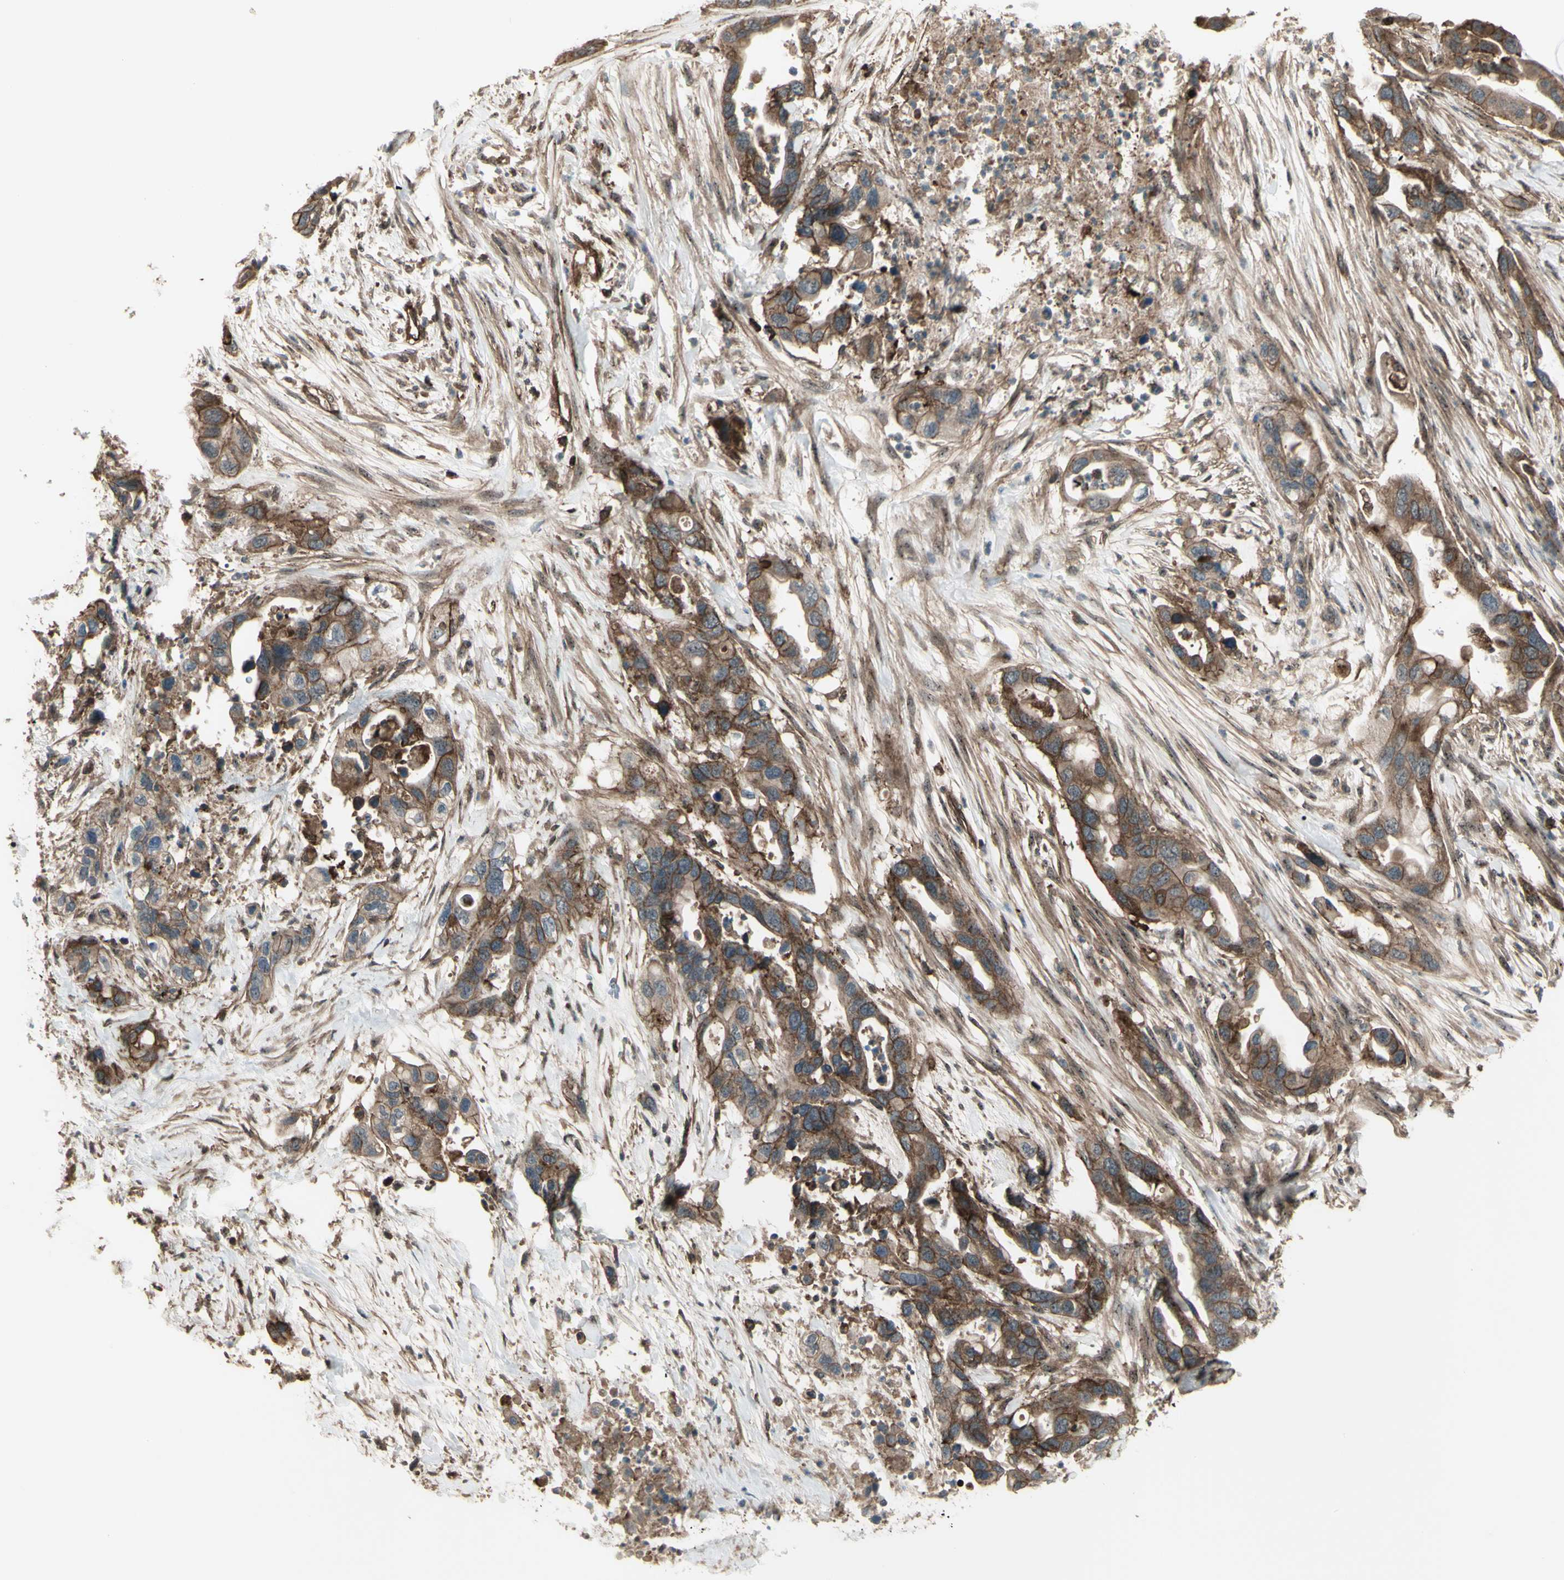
{"staining": {"intensity": "moderate", "quantity": ">75%", "location": "cytoplasmic/membranous"}, "tissue": "pancreatic cancer", "cell_type": "Tumor cells", "image_type": "cancer", "snomed": [{"axis": "morphology", "description": "Adenocarcinoma, NOS"}, {"axis": "topography", "description": "Pancreas"}], "caption": "Pancreatic cancer (adenocarcinoma) stained for a protein reveals moderate cytoplasmic/membranous positivity in tumor cells.", "gene": "FXYD5", "patient": {"sex": "female", "age": 71}}